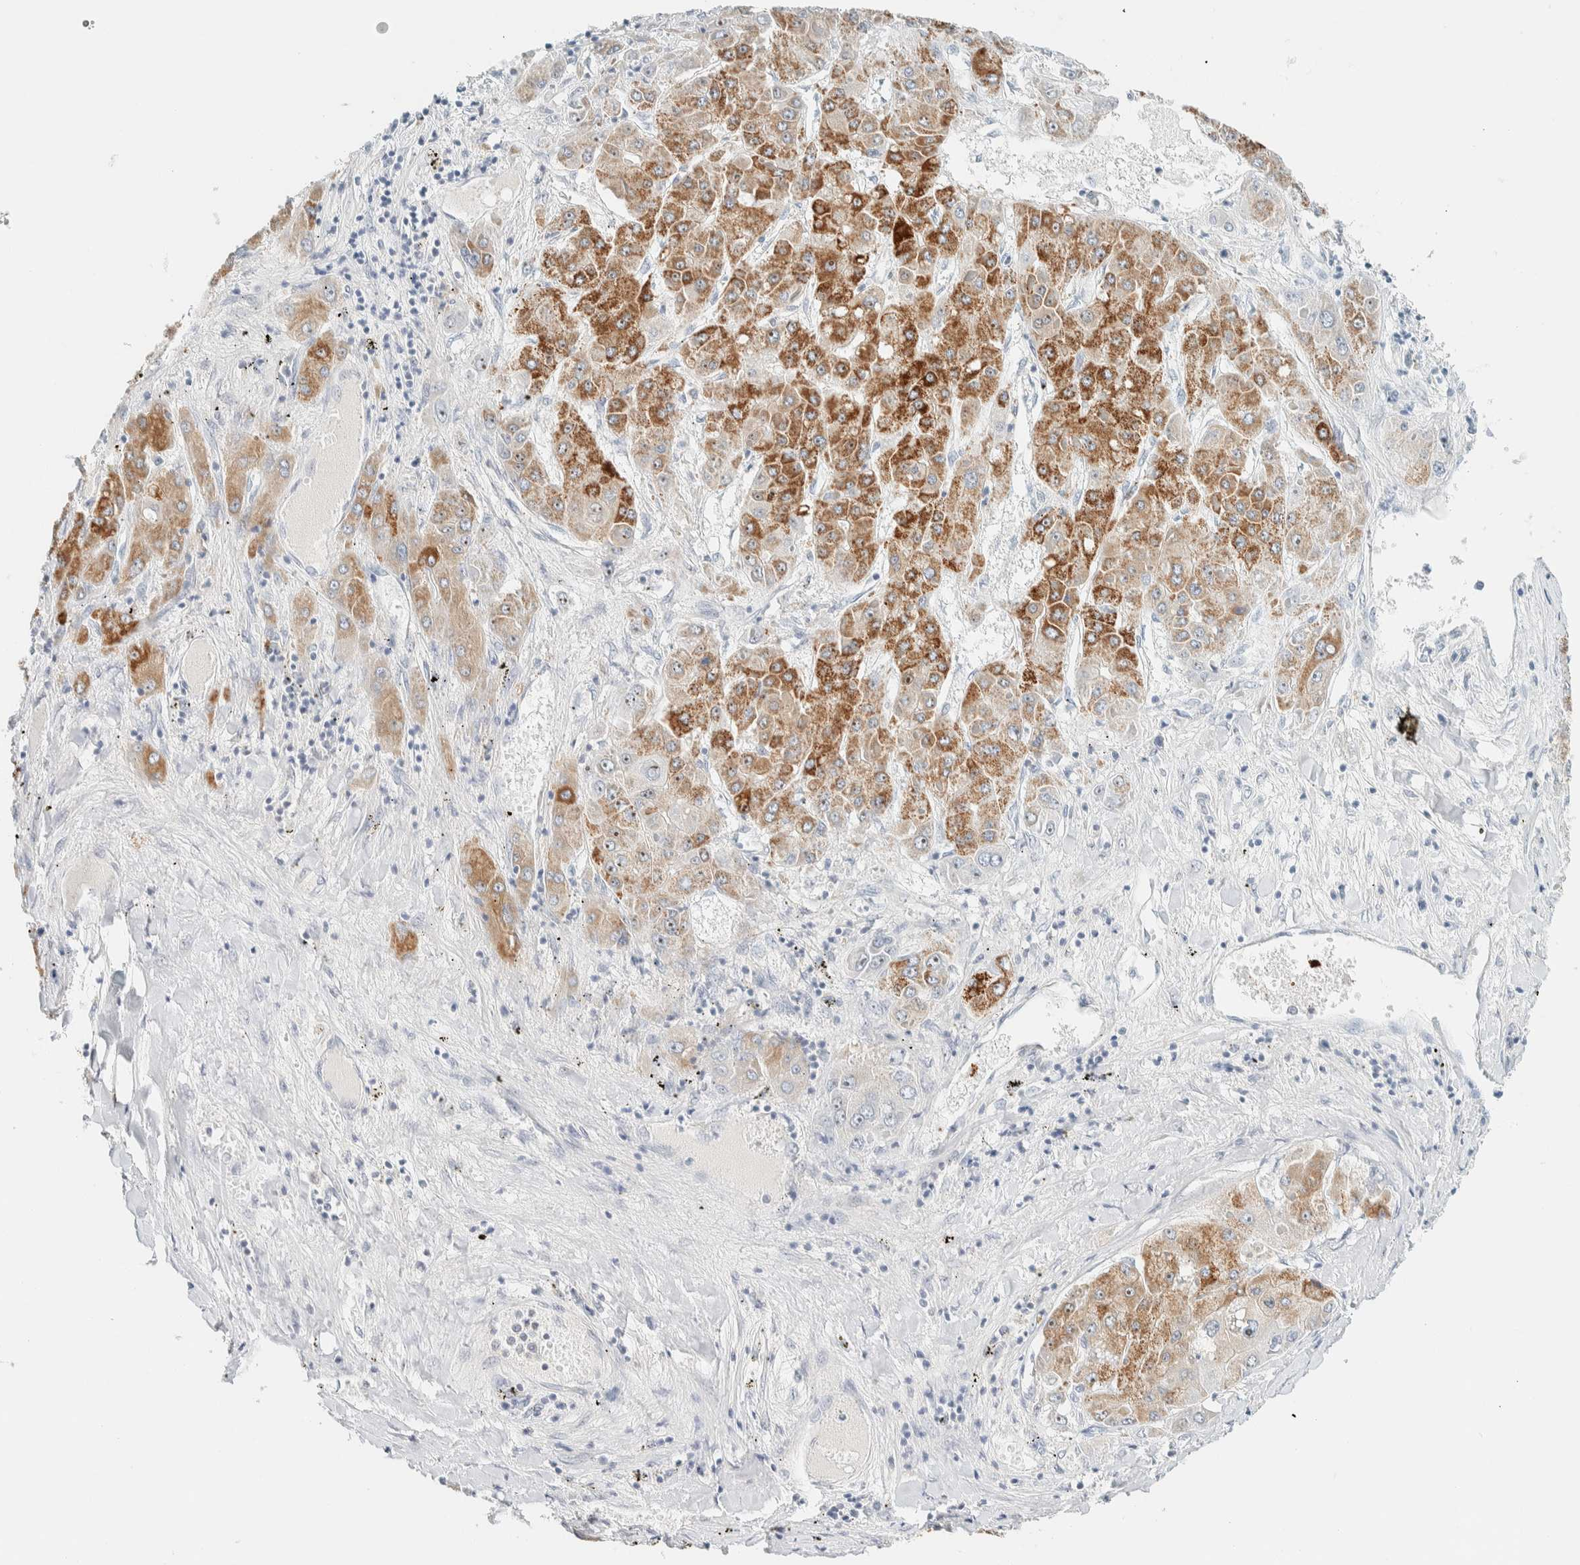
{"staining": {"intensity": "moderate", "quantity": ">75%", "location": "cytoplasmic/membranous,nuclear"}, "tissue": "liver cancer", "cell_type": "Tumor cells", "image_type": "cancer", "snomed": [{"axis": "morphology", "description": "Carcinoma, Hepatocellular, NOS"}, {"axis": "topography", "description": "Liver"}], "caption": "Liver hepatocellular carcinoma stained with IHC reveals moderate cytoplasmic/membranous and nuclear expression in about >75% of tumor cells.", "gene": "NDE1", "patient": {"sex": "female", "age": 73}}